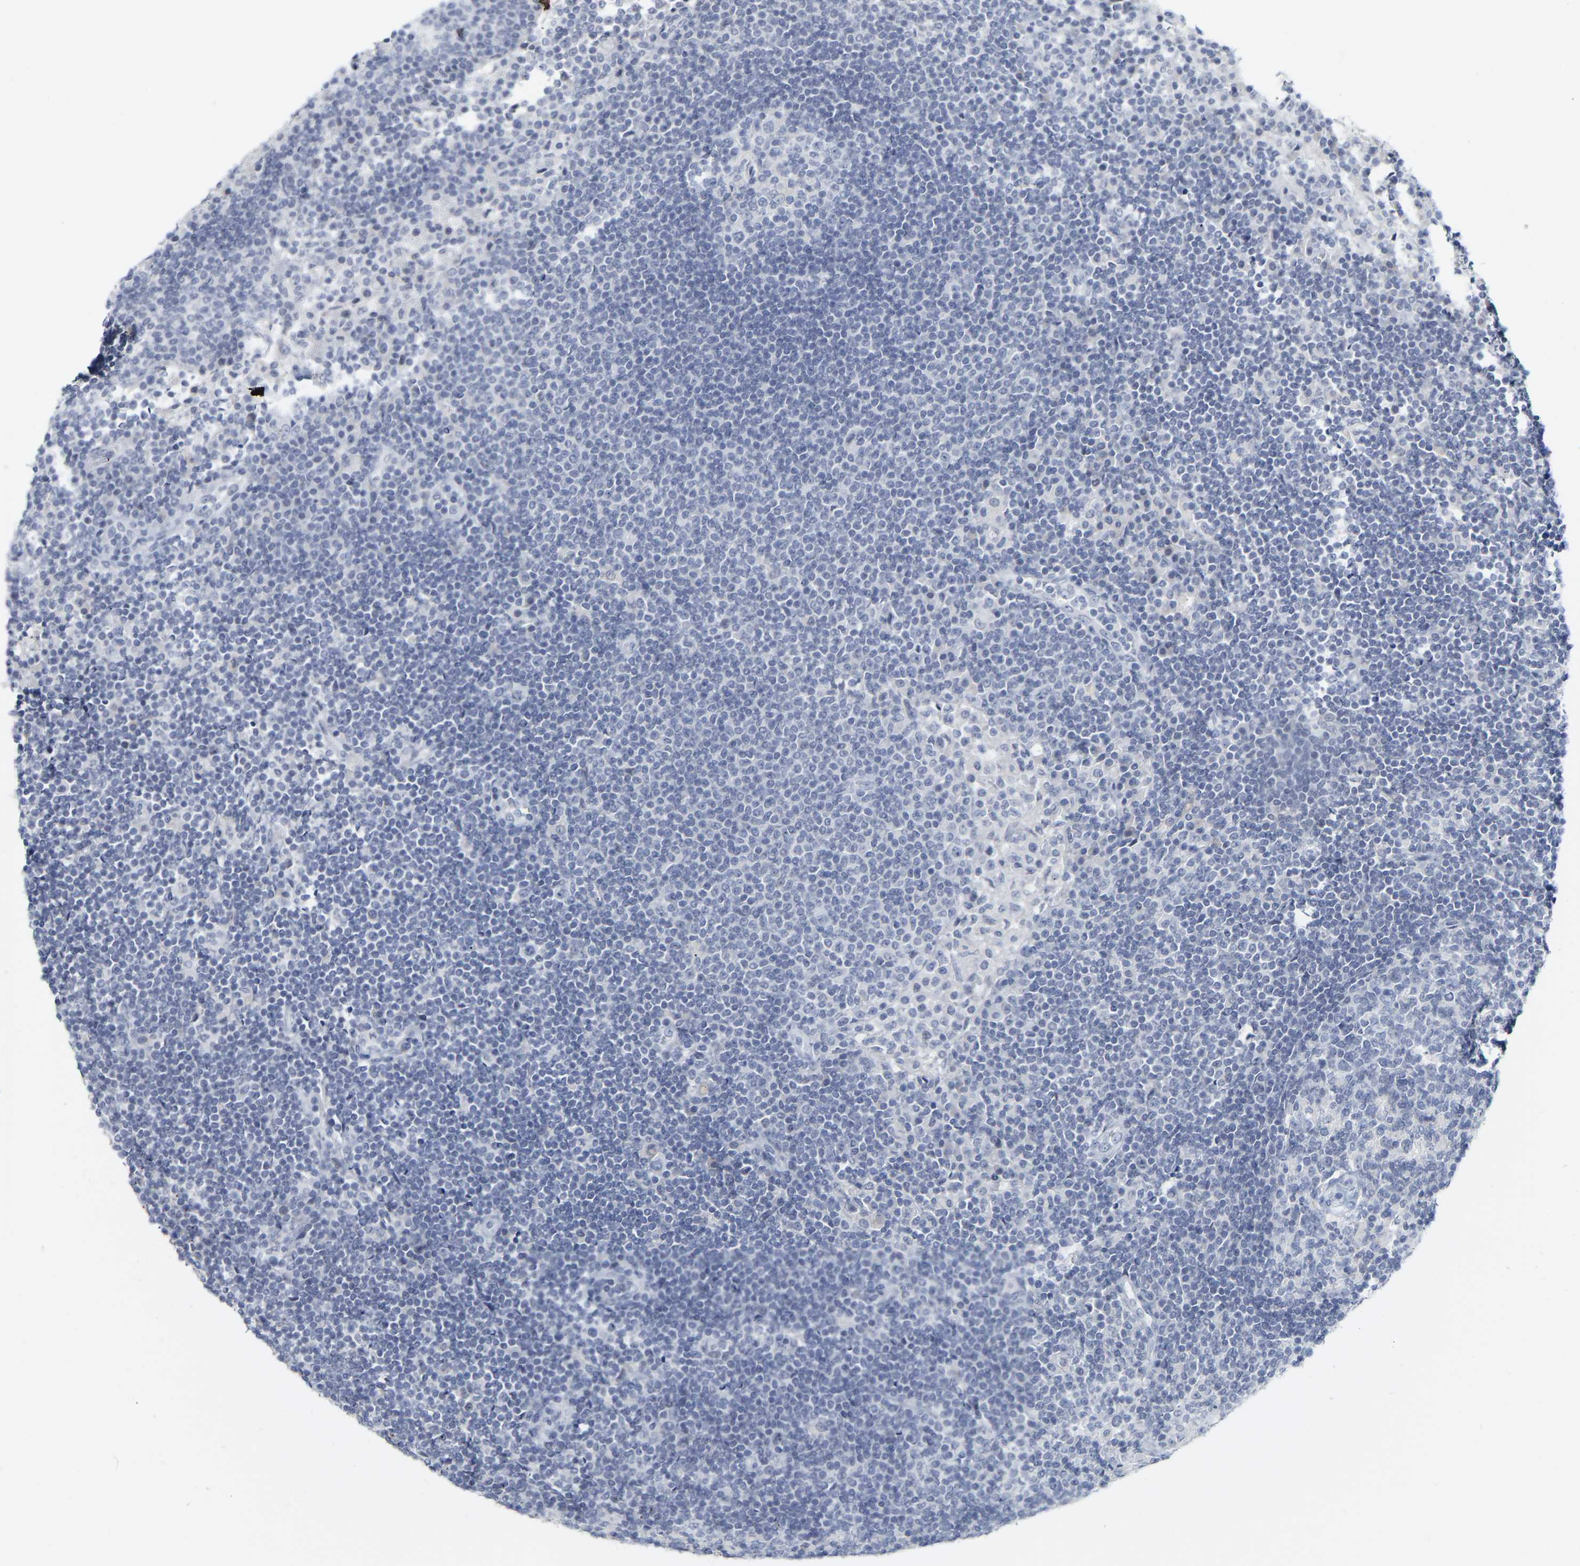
{"staining": {"intensity": "negative", "quantity": "none", "location": "none"}, "tissue": "lymph node", "cell_type": "Germinal center cells", "image_type": "normal", "snomed": [{"axis": "morphology", "description": "Normal tissue, NOS"}, {"axis": "topography", "description": "Lymph node"}], "caption": "Immunohistochemistry (IHC) micrograph of benign lymph node: lymph node stained with DAB (3,3'-diaminobenzidine) demonstrates no significant protein positivity in germinal center cells. (Brightfield microscopy of DAB (3,3'-diaminobenzidine) IHC at high magnification).", "gene": "KRT76", "patient": {"sex": "female", "age": 53}}